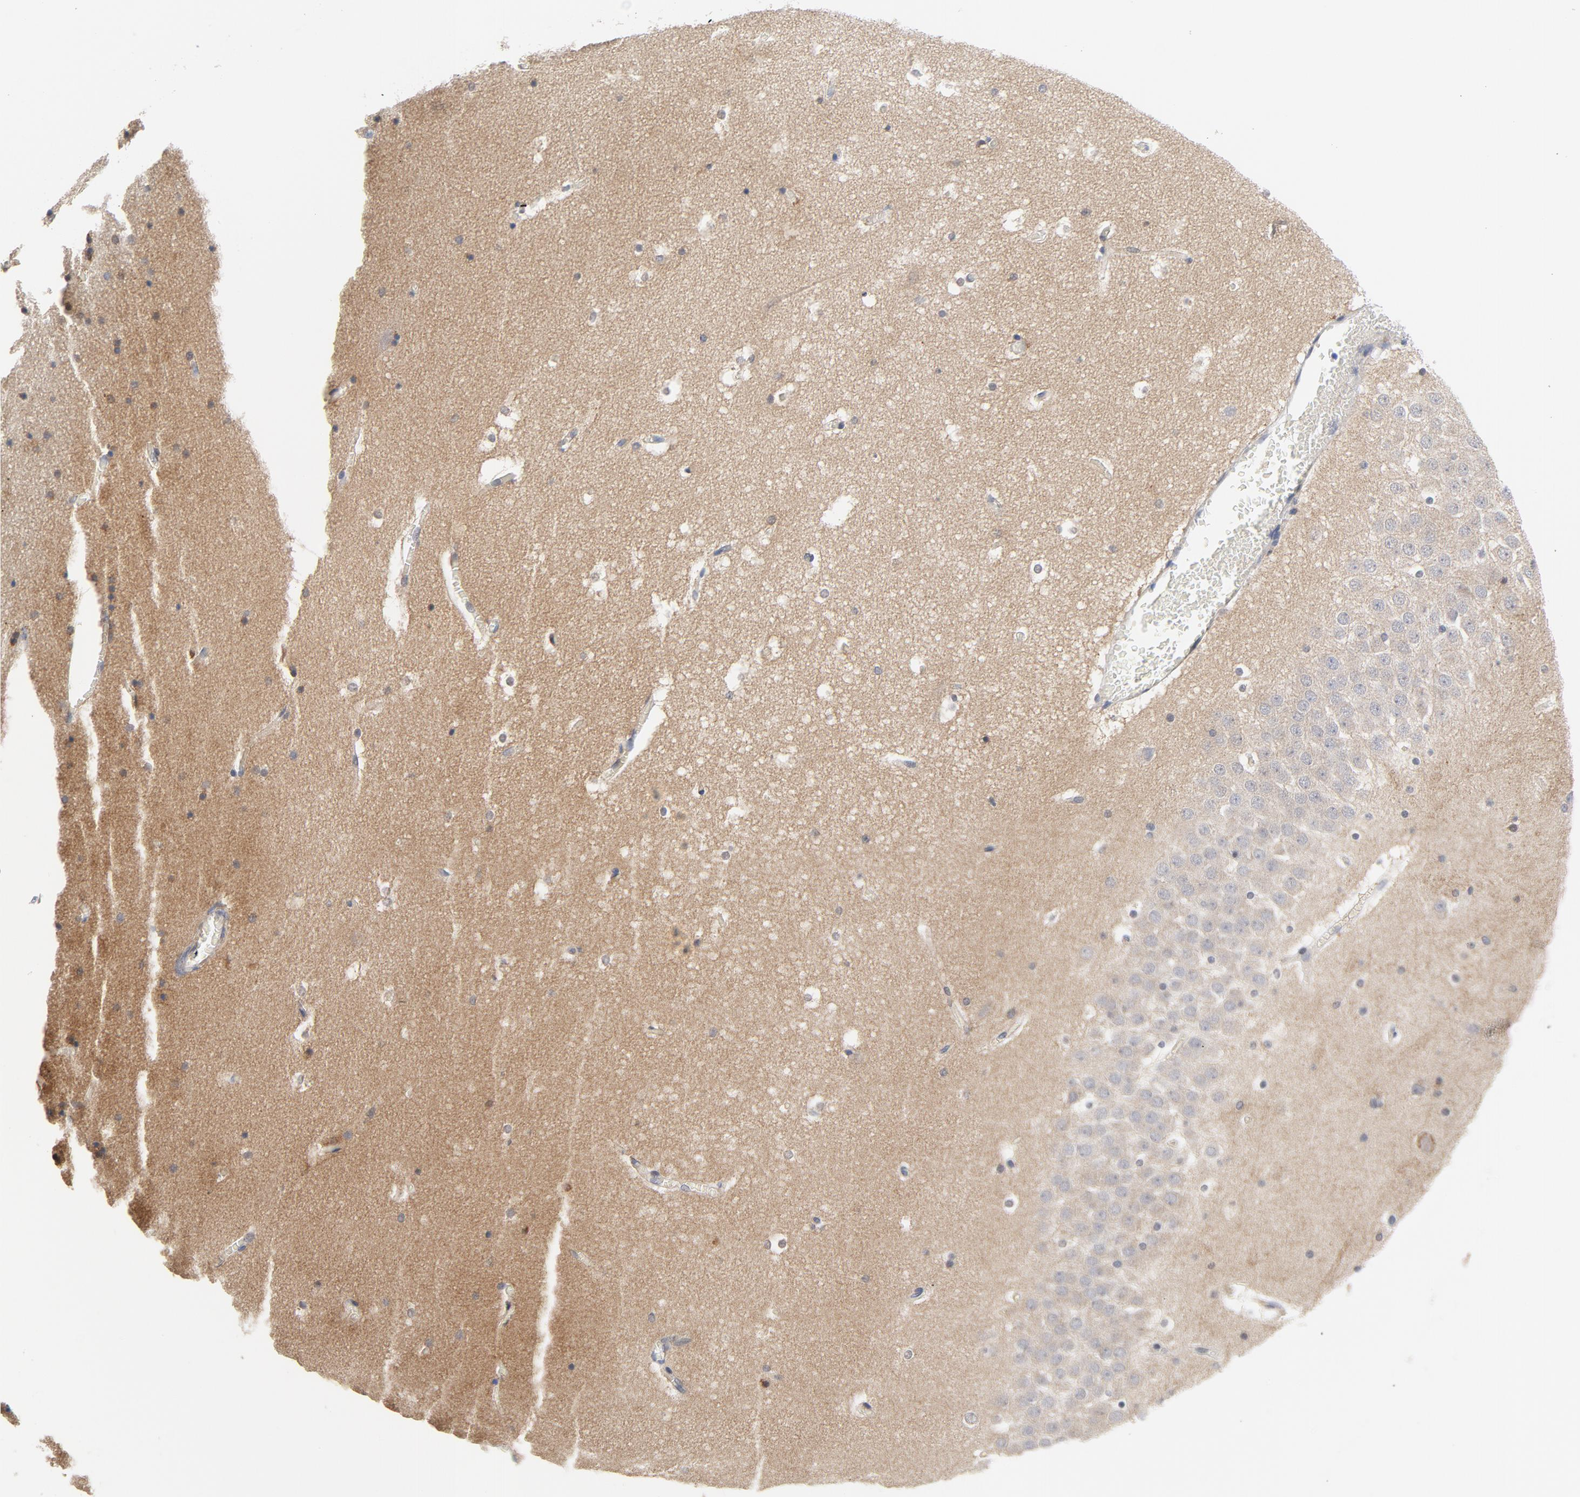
{"staining": {"intensity": "weak", "quantity": "25%-75%", "location": "cytoplasmic/membranous,nuclear"}, "tissue": "hippocampus", "cell_type": "Glial cells", "image_type": "normal", "snomed": [{"axis": "morphology", "description": "Normal tissue, NOS"}, {"axis": "topography", "description": "Hippocampus"}], "caption": "Protein staining by immunohistochemistry exhibits weak cytoplasmic/membranous,nuclear expression in about 25%-75% of glial cells in normal hippocampus. The staining was performed using DAB (3,3'-diaminobenzidine) to visualize the protein expression in brown, while the nuclei were stained in blue with hematoxylin (Magnification: 20x).", "gene": "RAPGEF4", "patient": {"sex": "male", "age": 45}}